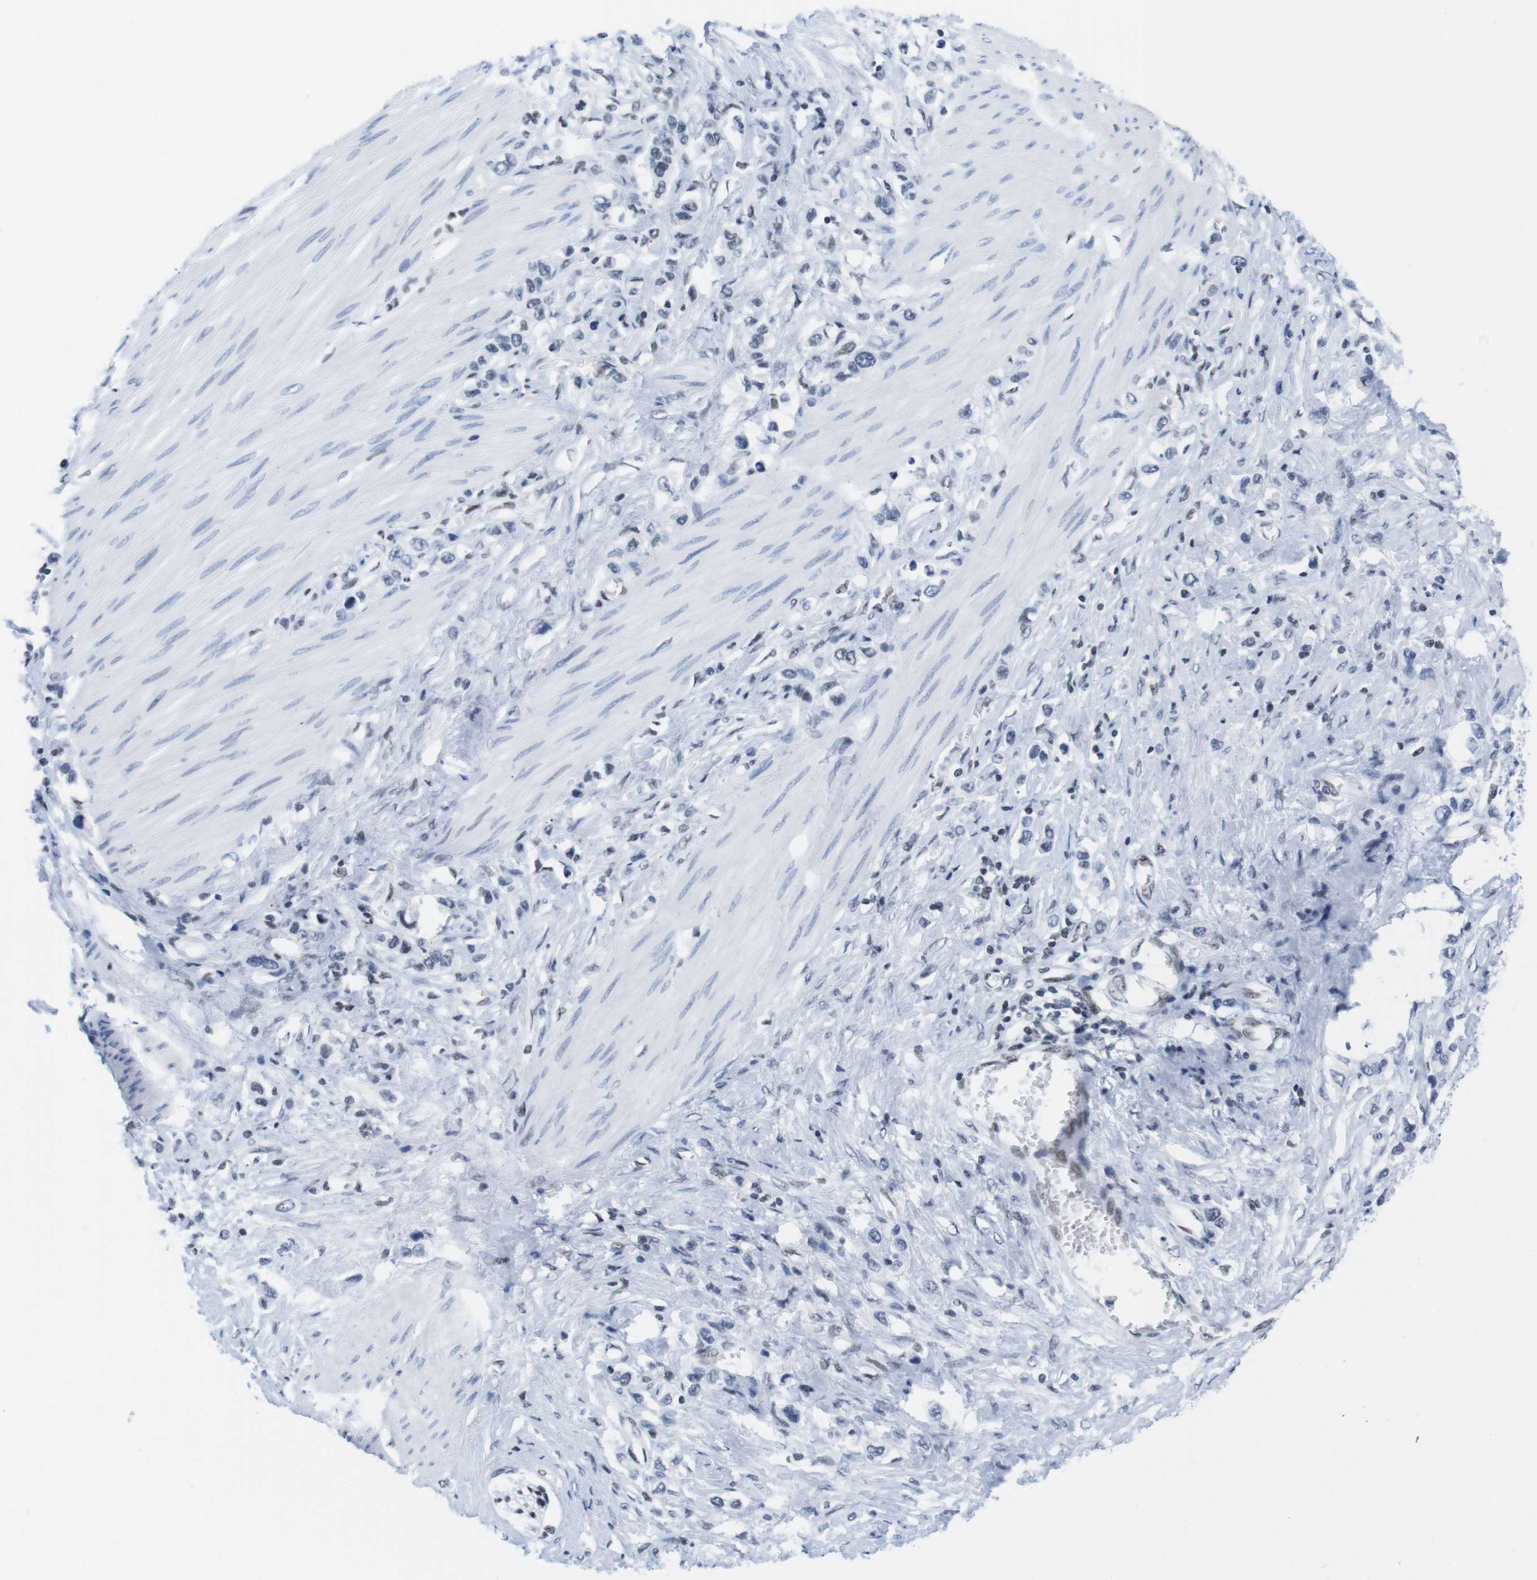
{"staining": {"intensity": "negative", "quantity": "none", "location": "none"}, "tissue": "stomach cancer", "cell_type": "Tumor cells", "image_type": "cancer", "snomed": [{"axis": "morphology", "description": "Adenocarcinoma, NOS"}, {"axis": "topography", "description": "Stomach"}], "caption": "Tumor cells are negative for brown protein staining in stomach cancer. (Brightfield microscopy of DAB immunohistochemistry (IHC) at high magnification).", "gene": "IFI16", "patient": {"sex": "female", "age": 65}}